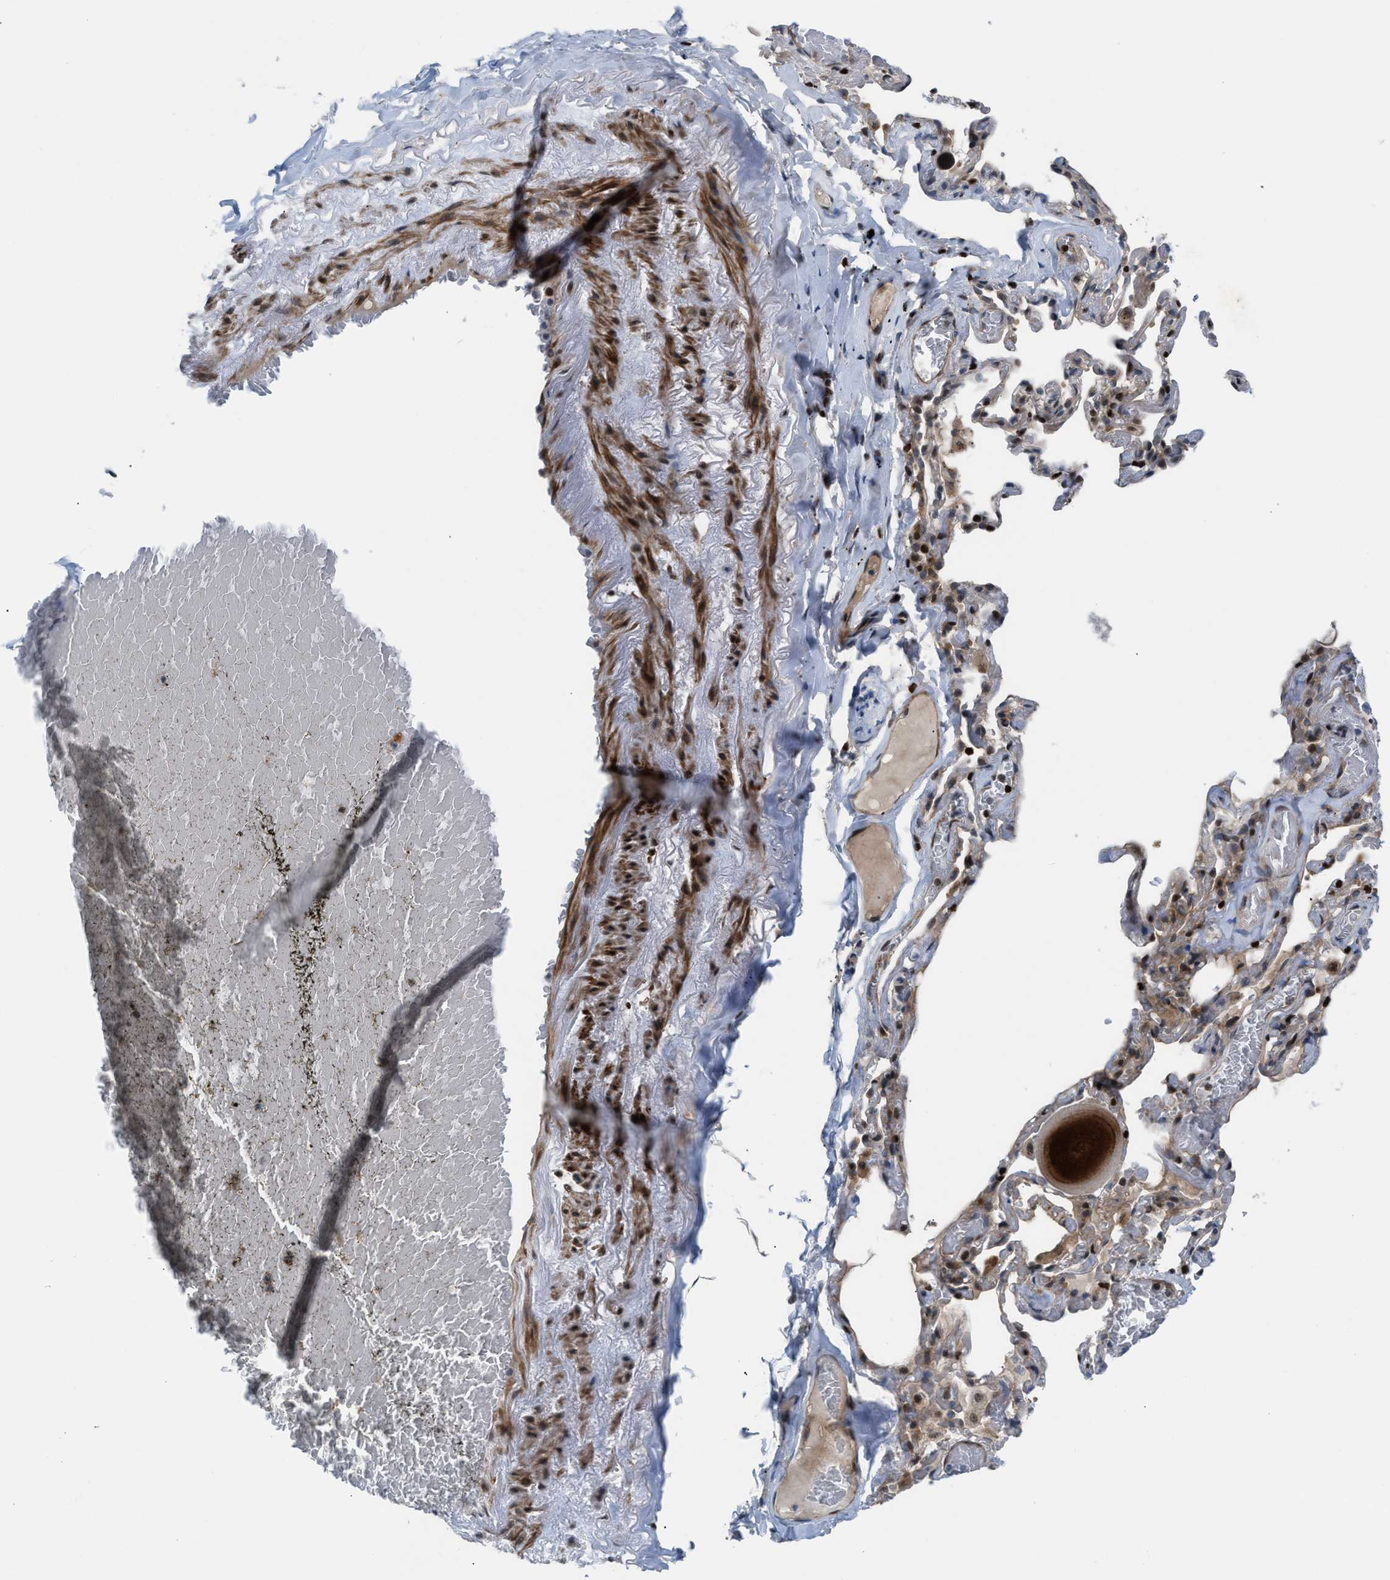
{"staining": {"intensity": "negative", "quantity": "none", "location": "none"}, "tissue": "adipose tissue", "cell_type": "Adipocytes", "image_type": "normal", "snomed": [{"axis": "morphology", "description": "Normal tissue, NOS"}, {"axis": "topography", "description": "Cartilage tissue"}, {"axis": "topography", "description": "Lung"}], "caption": "There is no significant expression in adipocytes of adipose tissue. Brightfield microscopy of immunohistochemistry stained with DAB (brown) and hematoxylin (blue), captured at high magnification.", "gene": "ZNF276", "patient": {"sex": "female", "age": 77}}